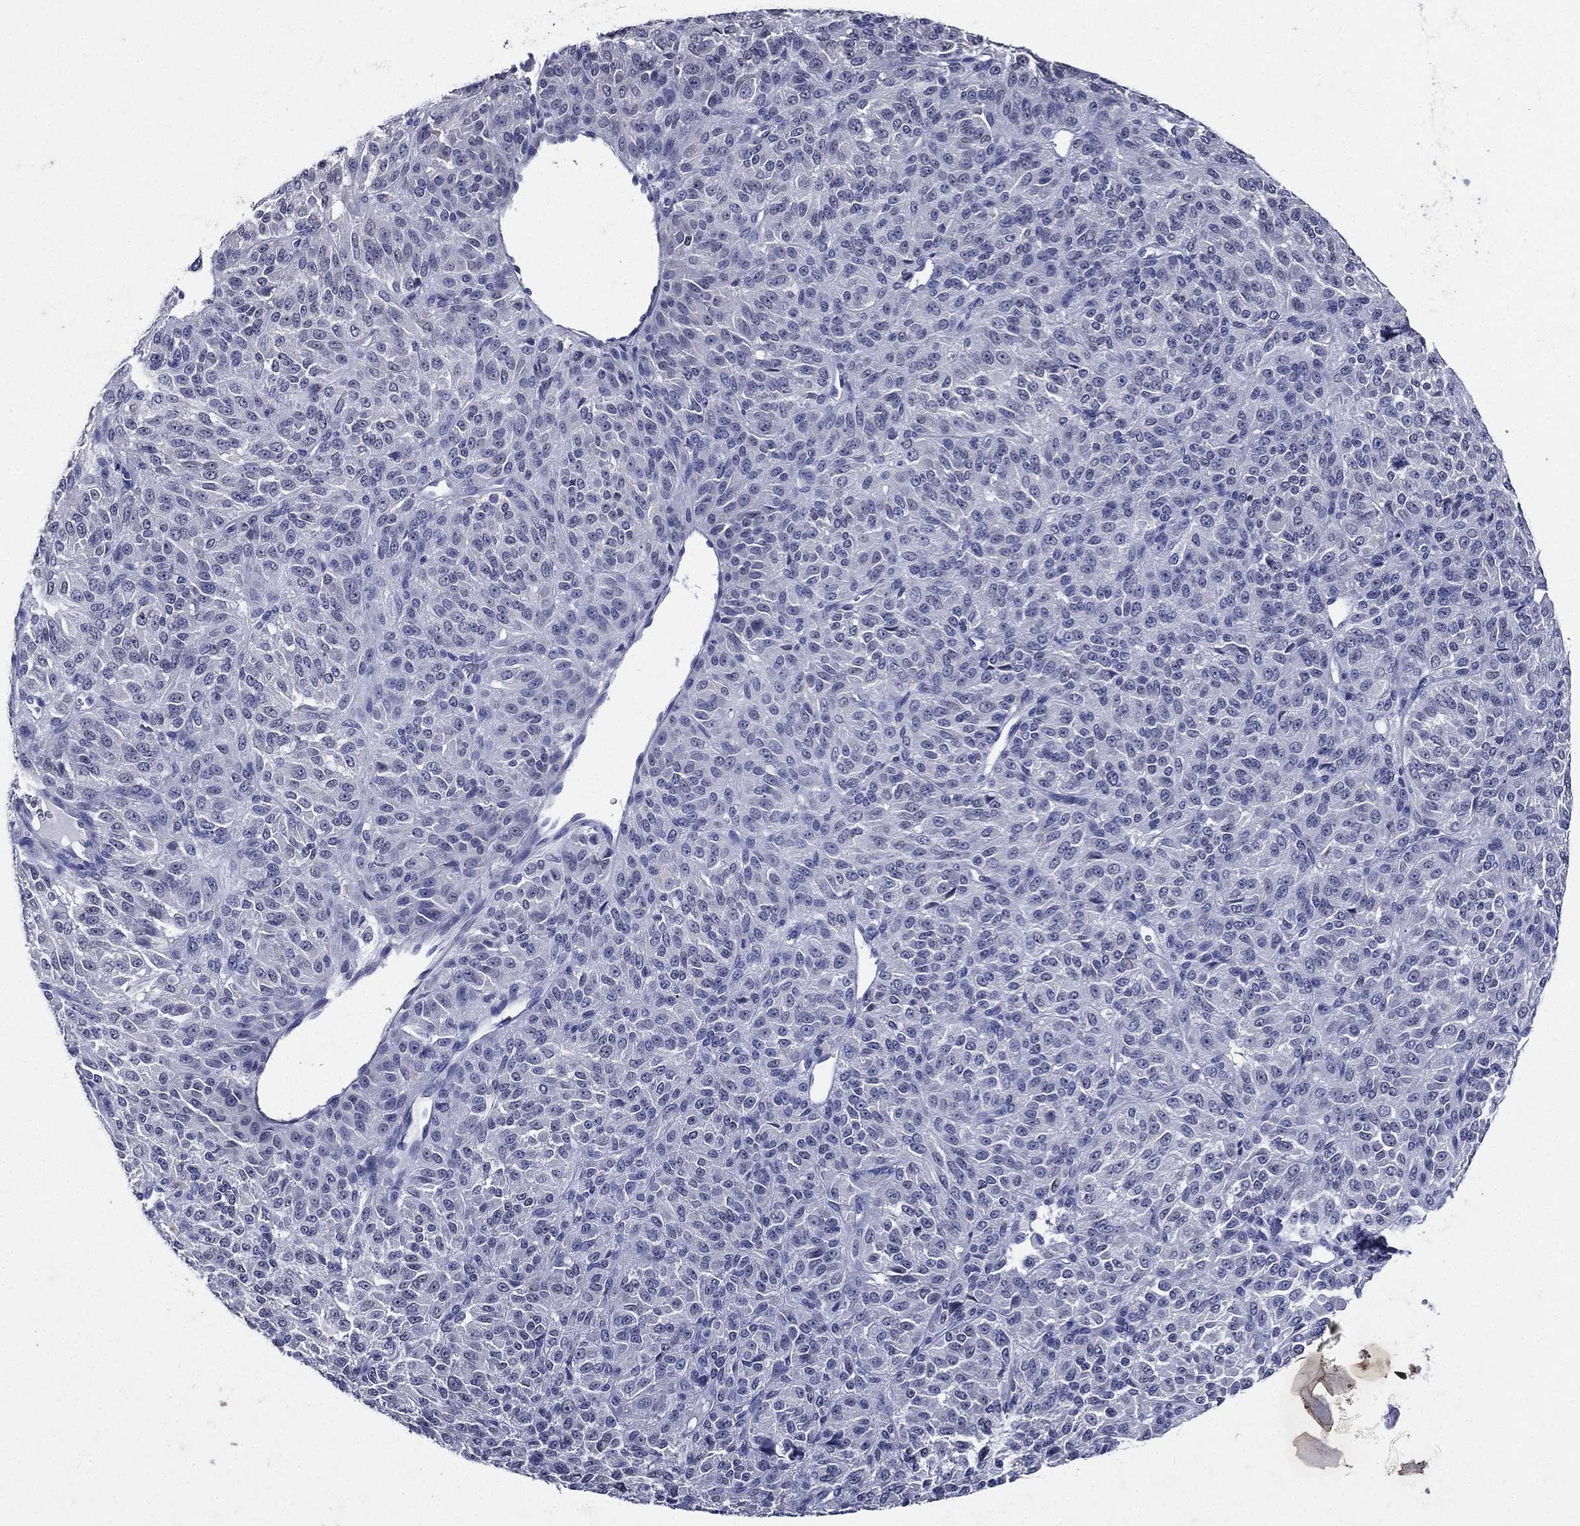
{"staining": {"intensity": "negative", "quantity": "none", "location": "none"}, "tissue": "melanoma", "cell_type": "Tumor cells", "image_type": "cancer", "snomed": [{"axis": "morphology", "description": "Malignant melanoma, Metastatic site"}, {"axis": "topography", "description": "Brain"}], "caption": "Tumor cells show no significant expression in melanoma.", "gene": "TGM1", "patient": {"sex": "female", "age": 56}}